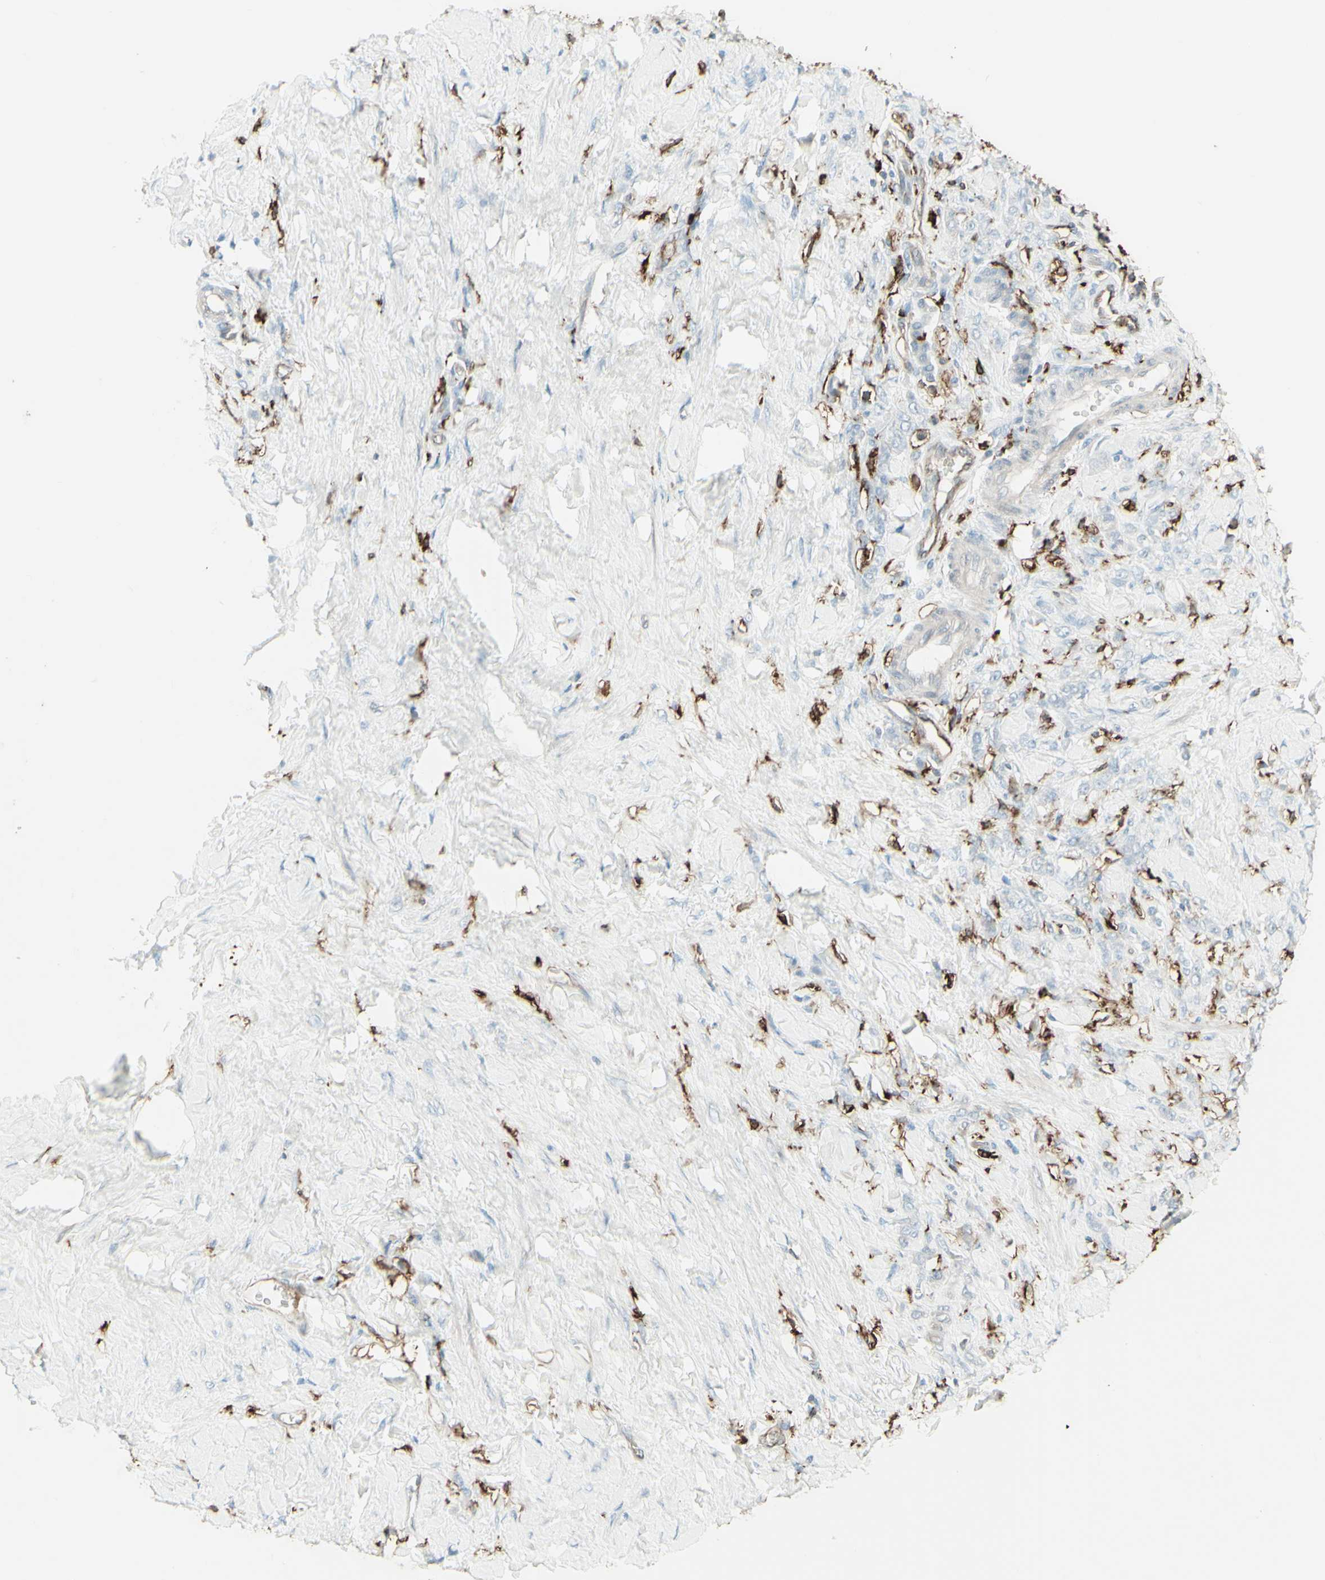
{"staining": {"intensity": "negative", "quantity": "none", "location": "none"}, "tissue": "stomach cancer", "cell_type": "Tumor cells", "image_type": "cancer", "snomed": [{"axis": "morphology", "description": "Adenocarcinoma, NOS"}, {"axis": "topography", "description": "Stomach"}], "caption": "Tumor cells show no significant protein staining in stomach cancer (adenocarcinoma). The staining was performed using DAB (3,3'-diaminobenzidine) to visualize the protein expression in brown, while the nuclei were stained in blue with hematoxylin (Magnification: 20x).", "gene": "HLA-DPB1", "patient": {"sex": "male", "age": 82}}